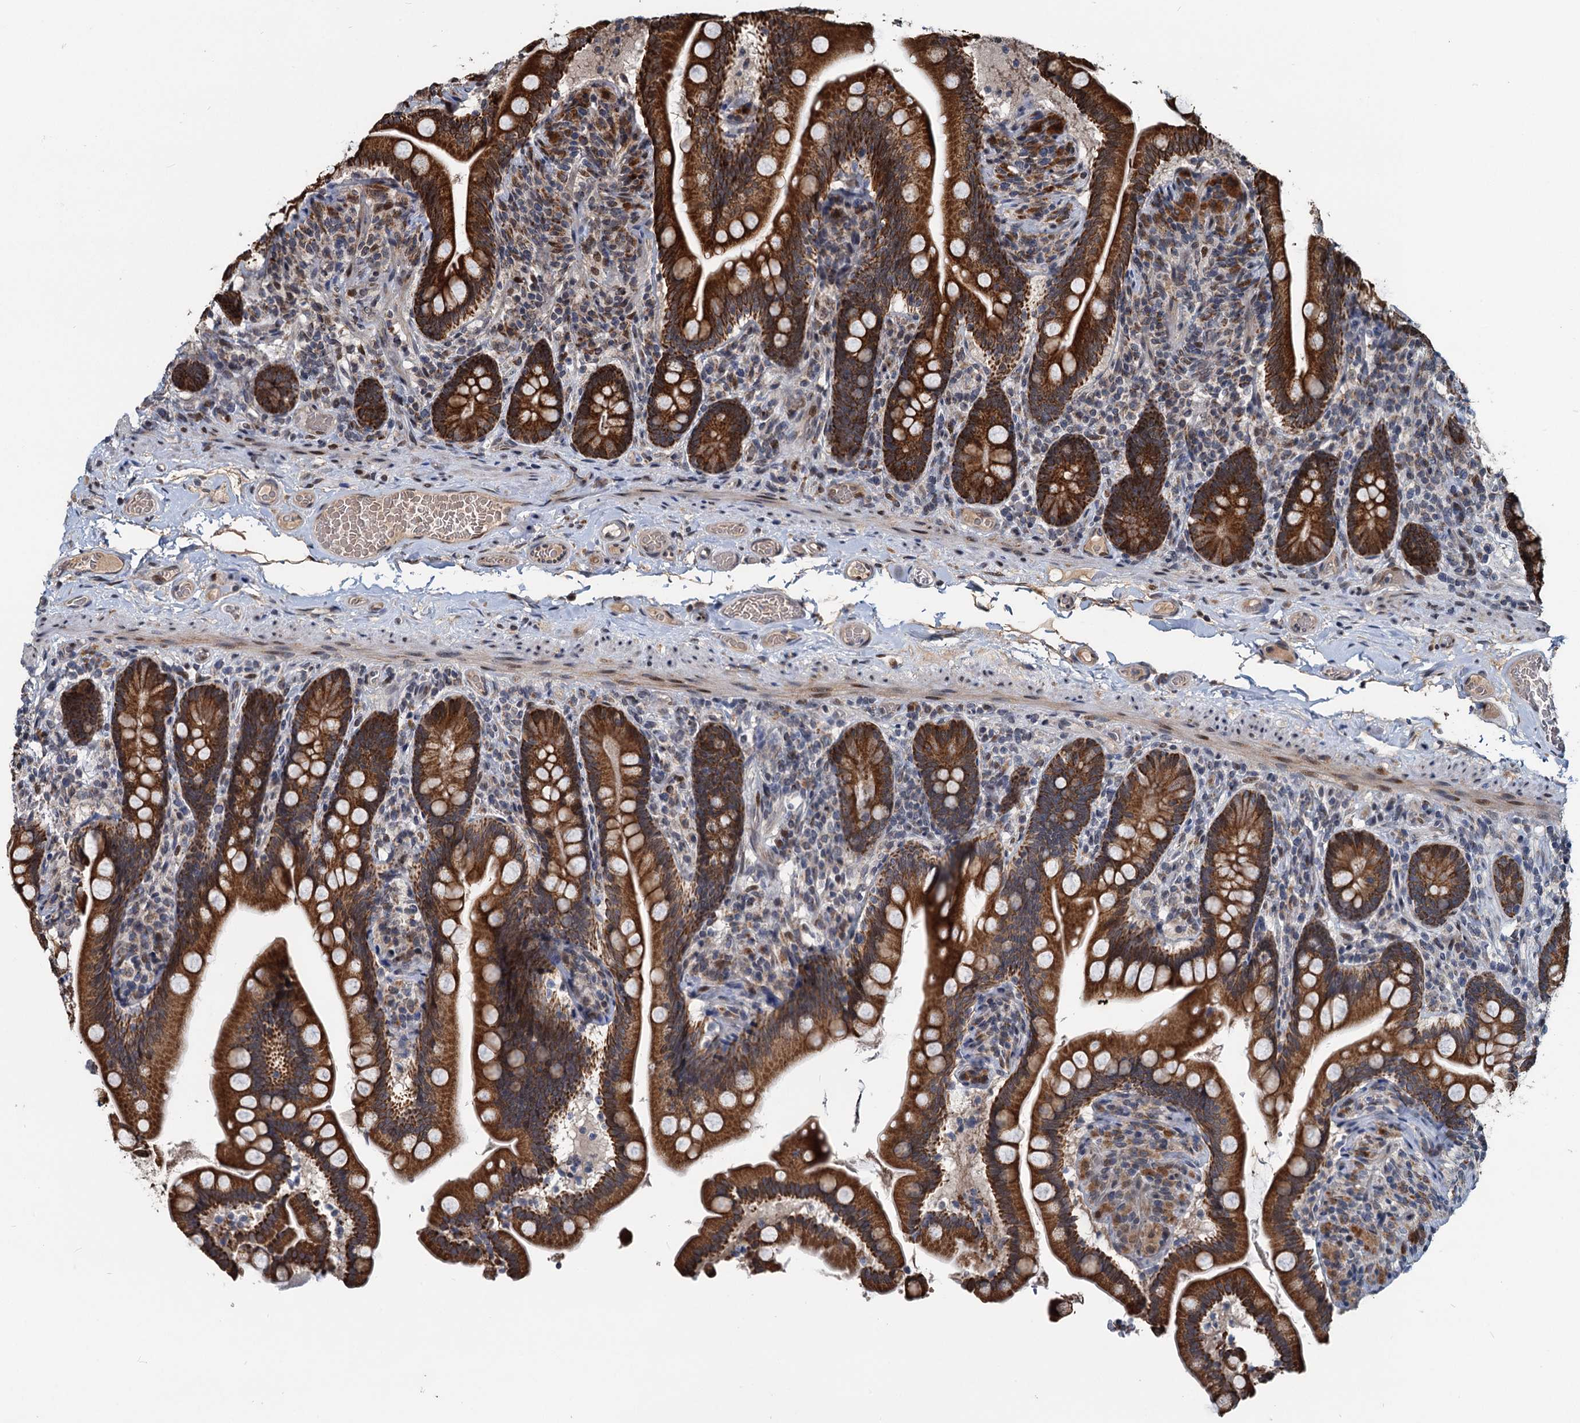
{"staining": {"intensity": "strong", "quantity": ">75%", "location": "cytoplasmic/membranous"}, "tissue": "small intestine", "cell_type": "Glandular cells", "image_type": "normal", "snomed": [{"axis": "morphology", "description": "Normal tissue, NOS"}, {"axis": "topography", "description": "Small intestine"}], "caption": "This is a histology image of IHC staining of unremarkable small intestine, which shows strong positivity in the cytoplasmic/membranous of glandular cells.", "gene": "RITA1", "patient": {"sex": "female", "age": 64}}